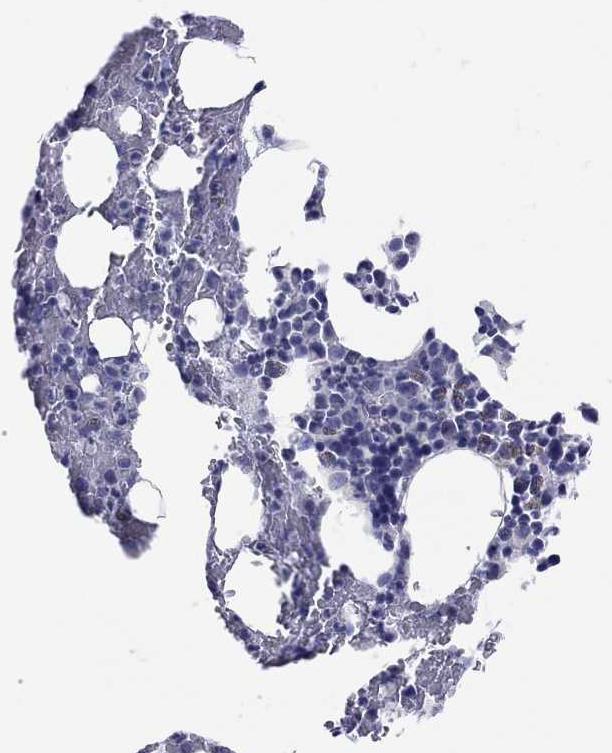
{"staining": {"intensity": "negative", "quantity": "none", "location": "none"}, "tissue": "bone marrow", "cell_type": "Hematopoietic cells", "image_type": "normal", "snomed": [{"axis": "morphology", "description": "Normal tissue, NOS"}, {"axis": "topography", "description": "Bone marrow"}], "caption": "An immunohistochemistry image of unremarkable bone marrow is shown. There is no staining in hematopoietic cells of bone marrow. (DAB (3,3'-diaminobenzidine) IHC visualized using brightfield microscopy, high magnification).", "gene": "MAGEB6", "patient": {"sex": "male", "age": 83}}